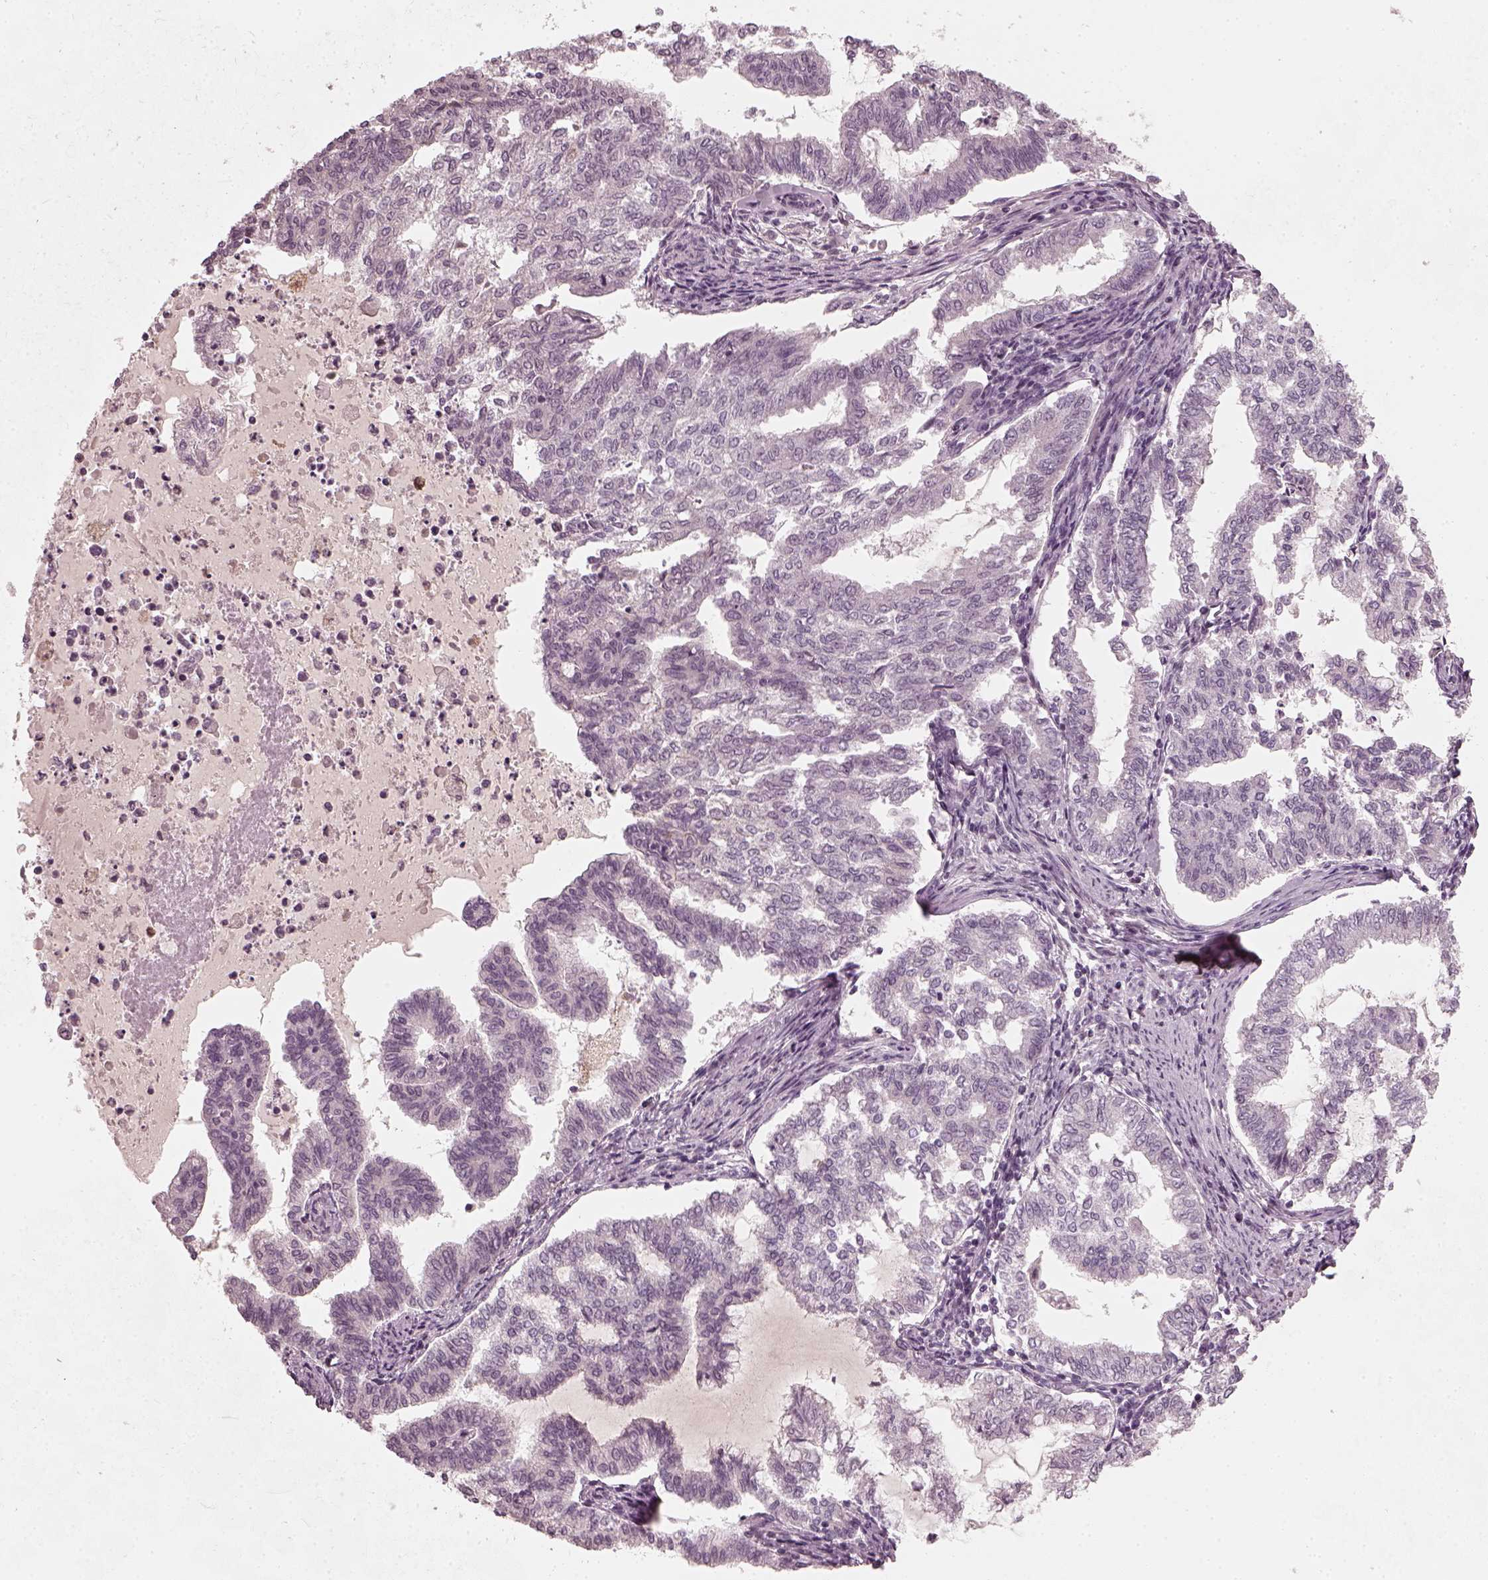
{"staining": {"intensity": "negative", "quantity": "none", "location": "none"}, "tissue": "endometrial cancer", "cell_type": "Tumor cells", "image_type": "cancer", "snomed": [{"axis": "morphology", "description": "Adenocarcinoma, NOS"}, {"axis": "topography", "description": "Endometrium"}], "caption": "DAB immunohistochemical staining of human adenocarcinoma (endometrial) reveals no significant positivity in tumor cells.", "gene": "CHIT1", "patient": {"sex": "female", "age": 79}}